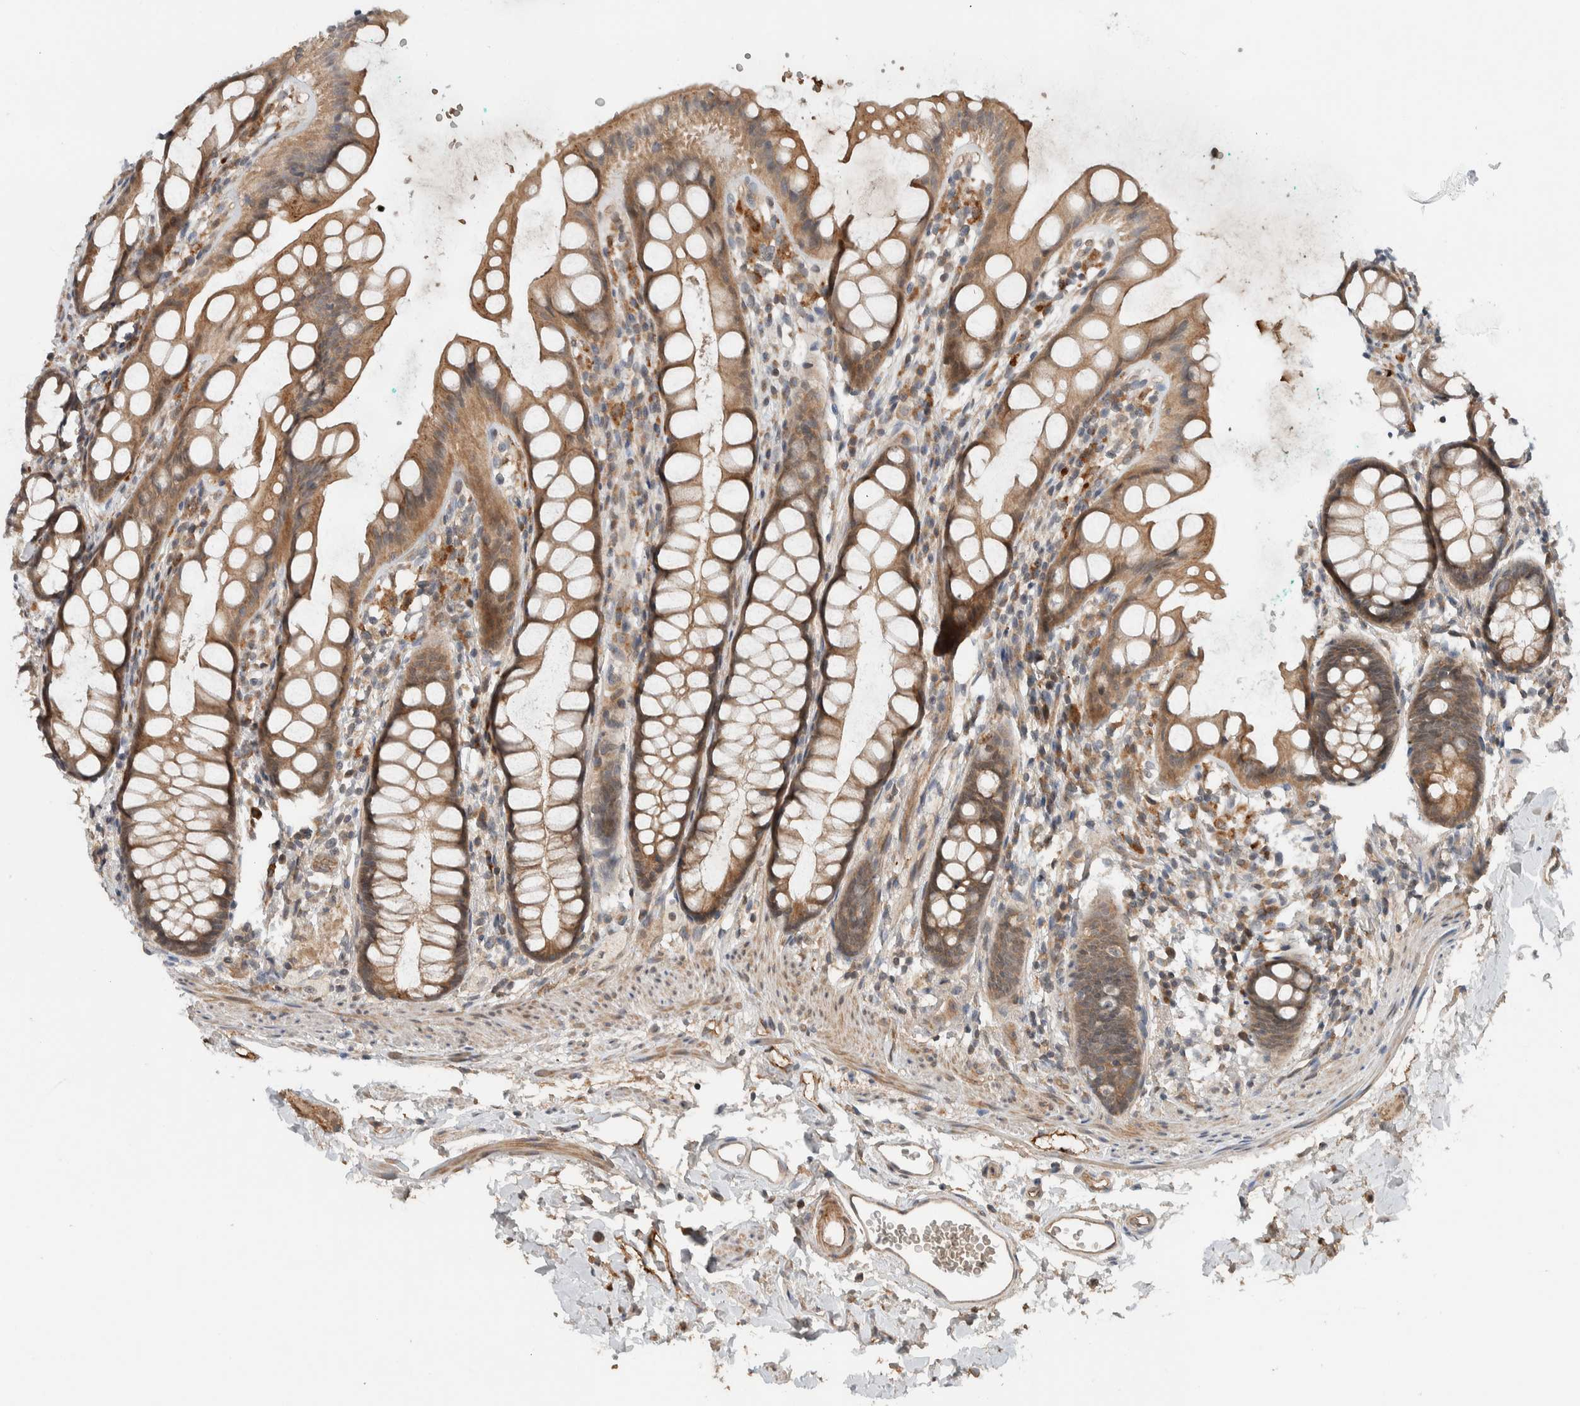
{"staining": {"intensity": "moderate", "quantity": ">75%", "location": "cytoplasmic/membranous"}, "tissue": "rectum", "cell_type": "Glandular cells", "image_type": "normal", "snomed": [{"axis": "morphology", "description": "Normal tissue, NOS"}, {"axis": "topography", "description": "Rectum"}], "caption": "Unremarkable rectum was stained to show a protein in brown. There is medium levels of moderate cytoplasmic/membranous expression in approximately >75% of glandular cells. Using DAB (brown) and hematoxylin (blue) stains, captured at high magnification using brightfield microscopy.", "gene": "ARMC7", "patient": {"sex": "female", "age": 65}}